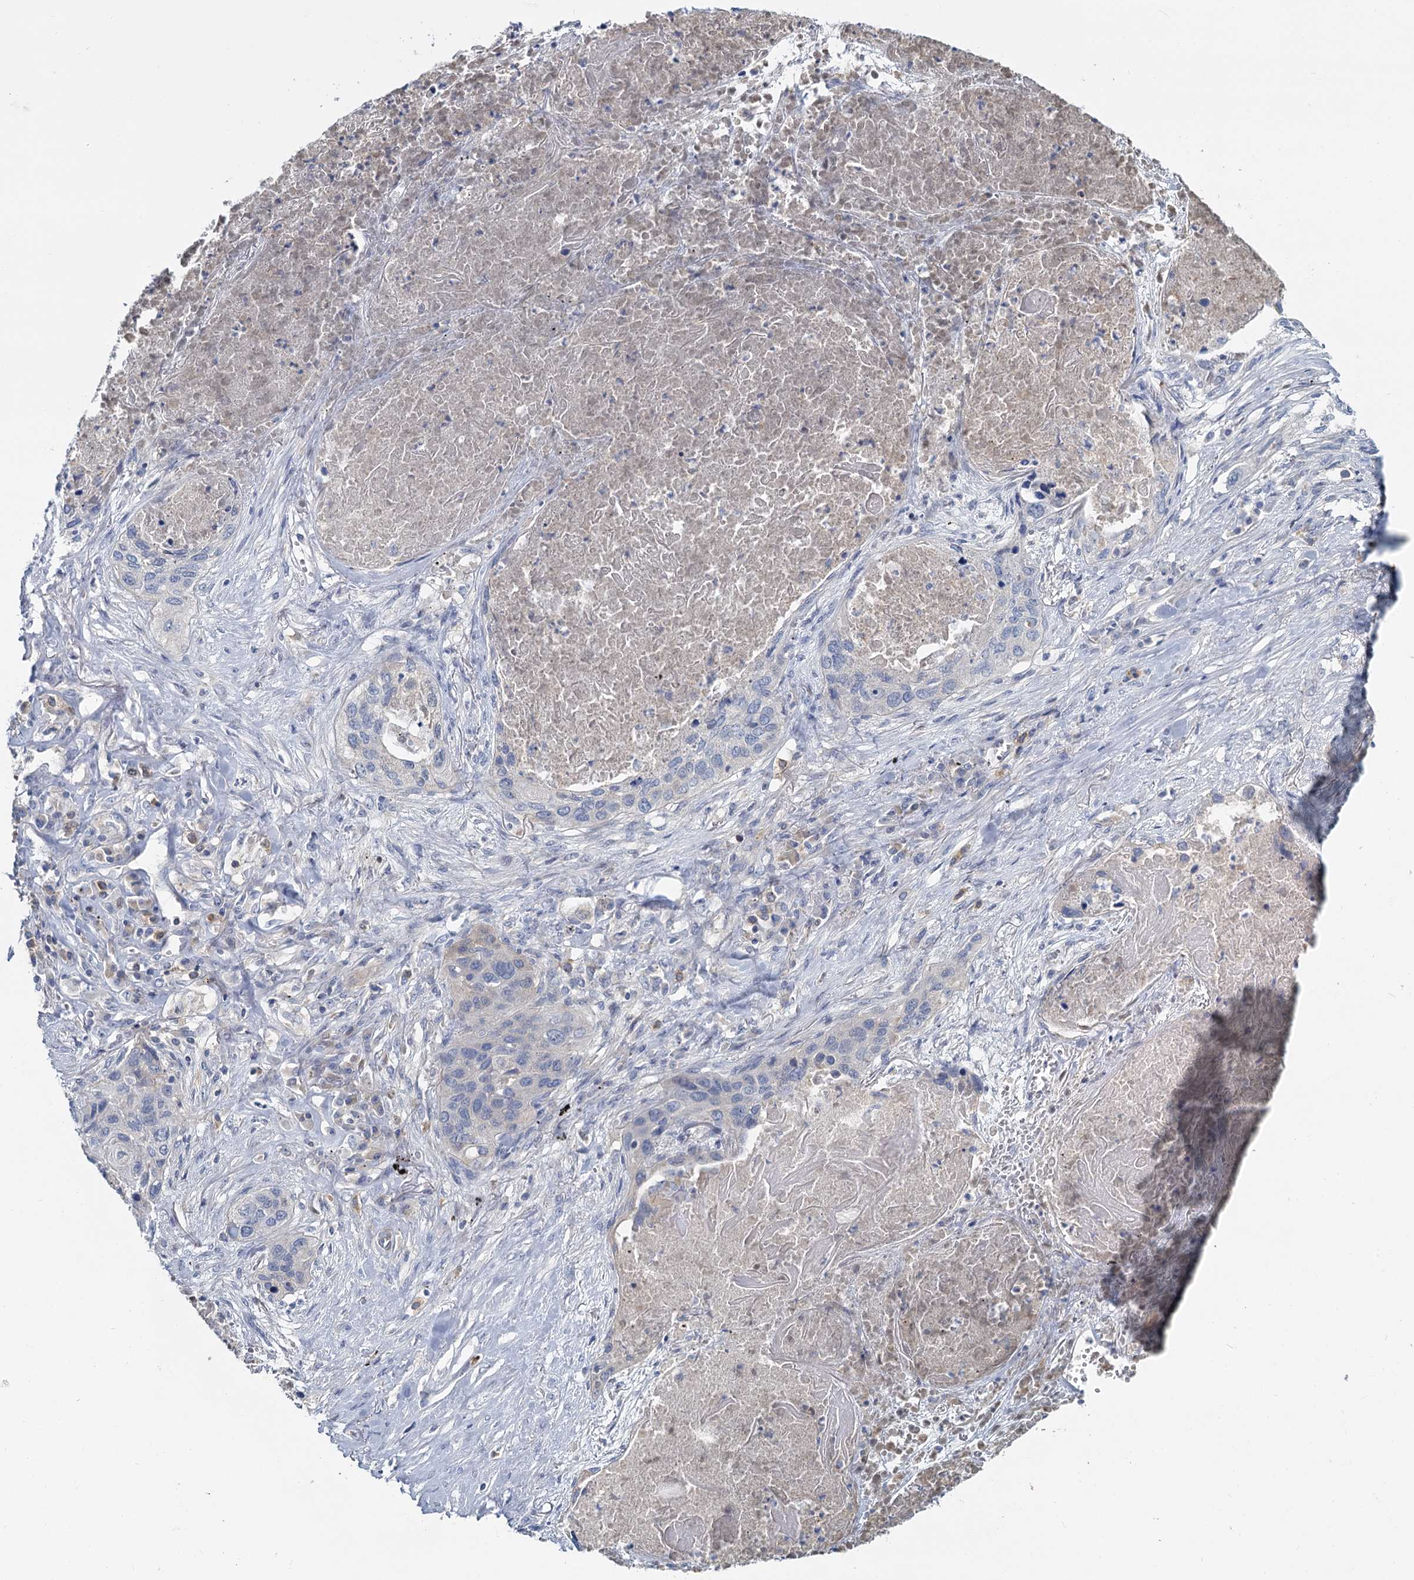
{"staining": {"intensity": "negative", "quantity": "none", "location": "none"}, "tissue": "lung cancer", "cell_type": "Tumor cells", "image_type": "cancer", "snomed": [{"axis": "morphology", "description": "Squamous cell carcinoma, NOS"}, {"axis": "topography", "description": "Lung"}], "caption": "IHC image of human lung cancer (squamous cell carcinoma) stained for a protein (brown), which exhibits no positivity in tumor cells.", "gene": "ACSM3", "patient": {"sex": "female", "age": 63}}